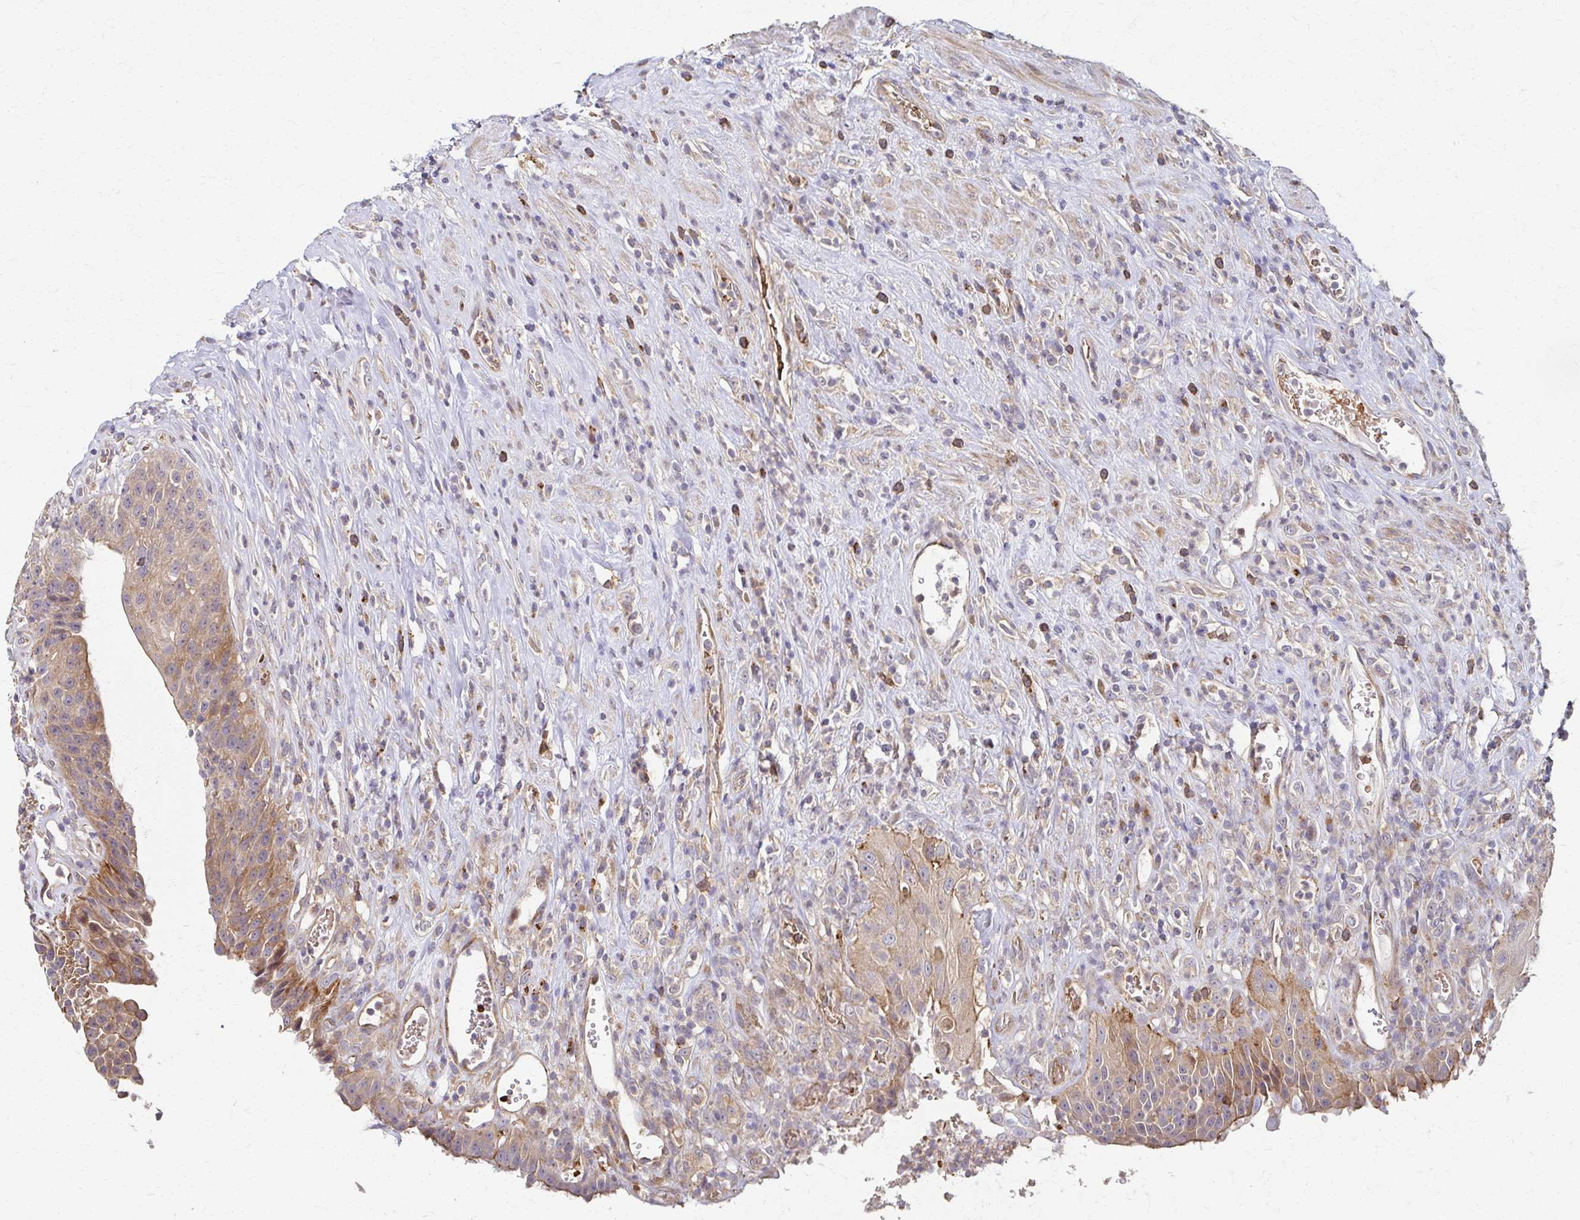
{"staining": {"intensity": "moderate", "quantity": "25%-75%", "location": "cytoplasmic/membranous"}, "tissue": "urinary bladder", "cell_type": "Urothelial cells", "image_type": "normal", "snomed": [{"axis": "morphology", "description": "Normal tissue, NOS"}, {"axis": "topography", "description": "Urinary bladder"}], "caption": "IHC photomicrograph of unremarkable human urinary bladder stained for a protein (brown), which demonstrates medium levels of moderate cytoplasmic/membranous staining in about 25%-75% of urothelial cells.", "gene": "SKA2", "patient": {"sex": "female", "age": 56}}